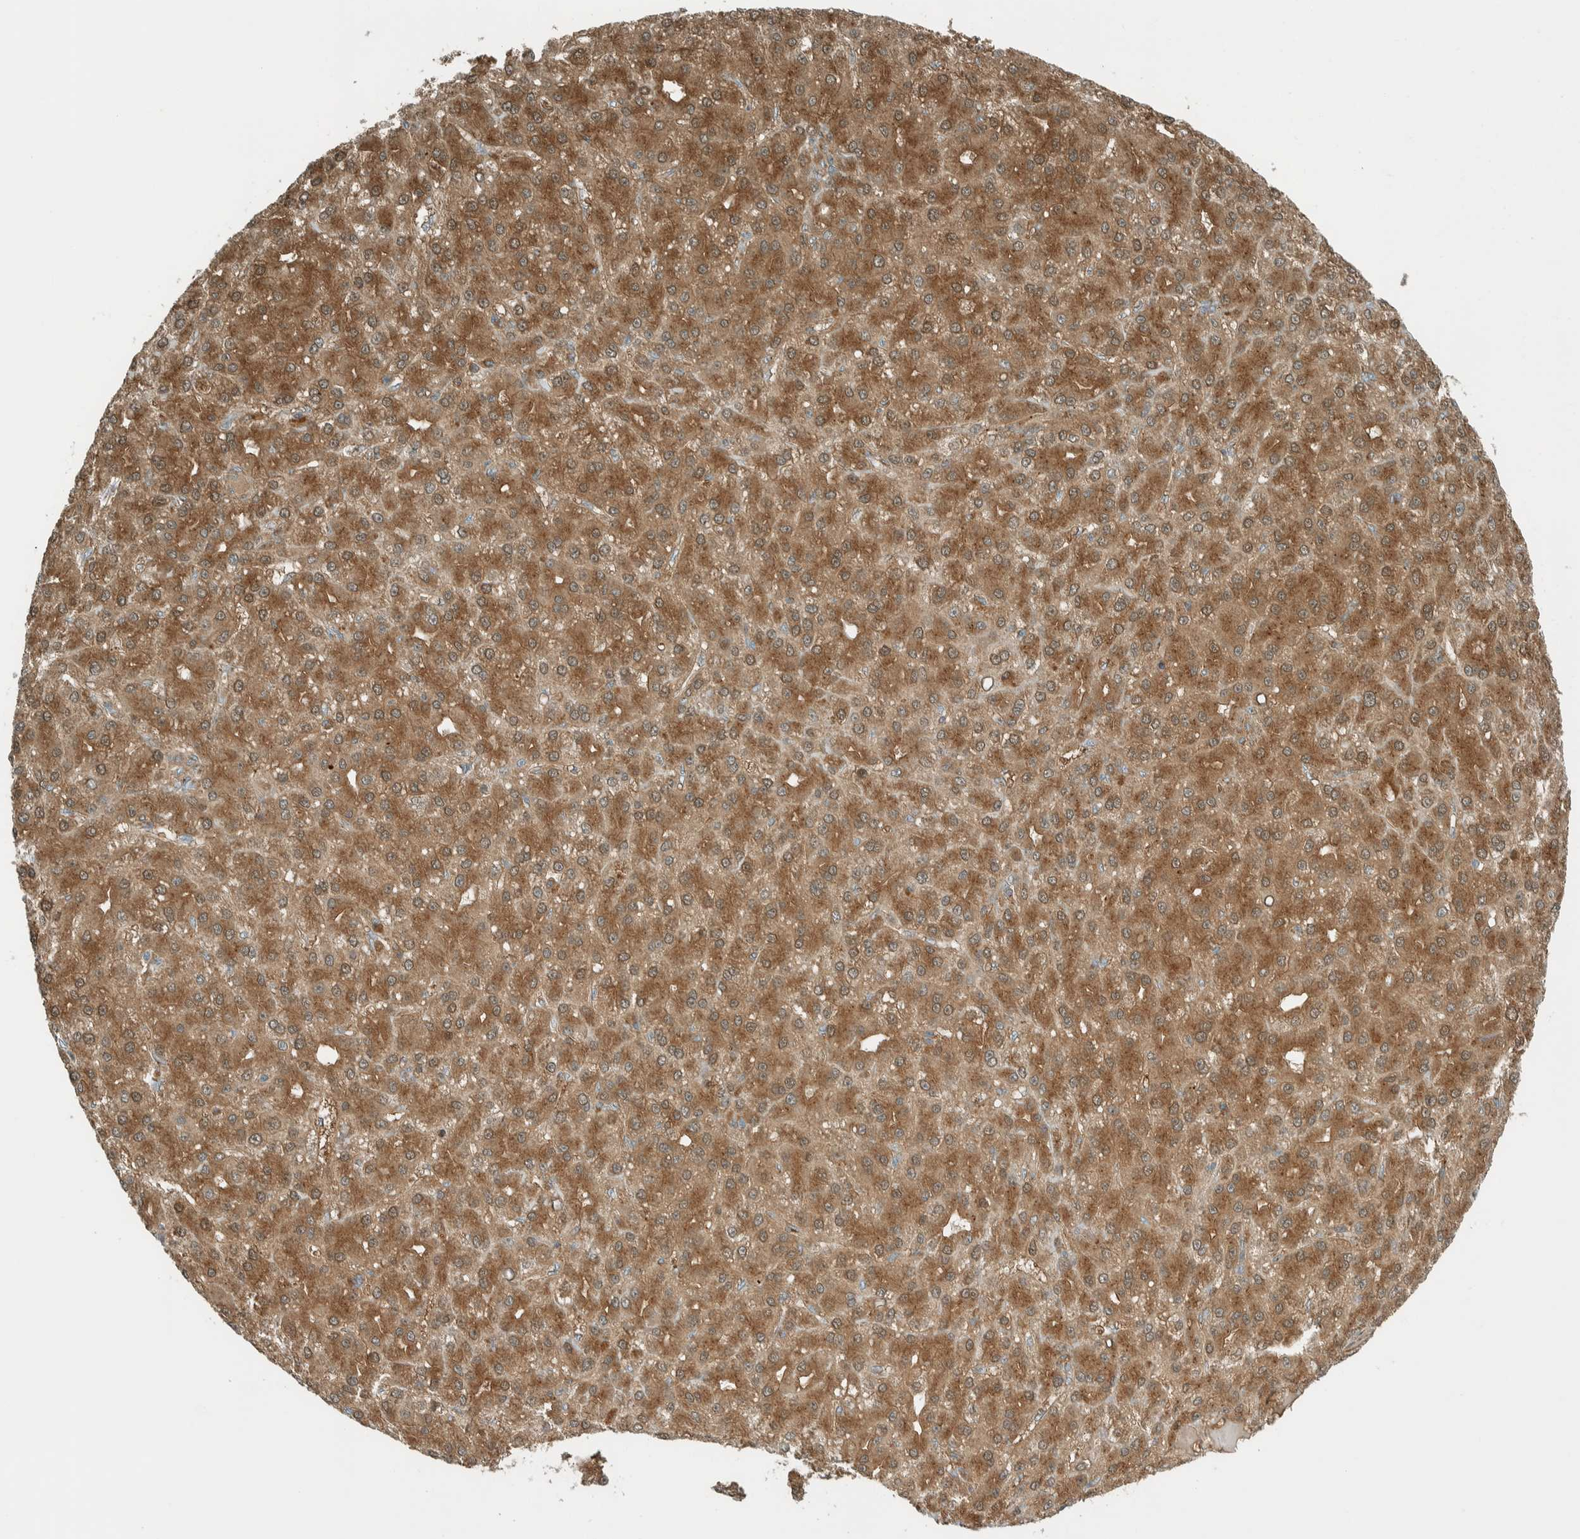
{"staining": {"intensity": "strong", "quantity": ">75%", "location": "cytoplasmic/membranous,nuclear"}, "tissue": "liver cancer", "cell_type": "Tumor cells", "image_type": "cancer", "snomed": [{"axis": "morphology", "description": "Carcinoma, Hepatocellular, NOS"}, {"axis": "topography", "description": "Liver"}], "caption": "Liver cancer (hepatocellular carcinoma) stained with DAB IHC demonstrates high levels of strong cytoplasmic/membranous and nuclear positivity in approximately >75% of tumor cells. The staining was performed using DAB (3,3'-diaminobenzidine), with brown indicating positive protein expression. Nuclei are stained blue with hematoxylin.", "gene": "EXOC7", "patient": {"sex": "male", "age": 67}}